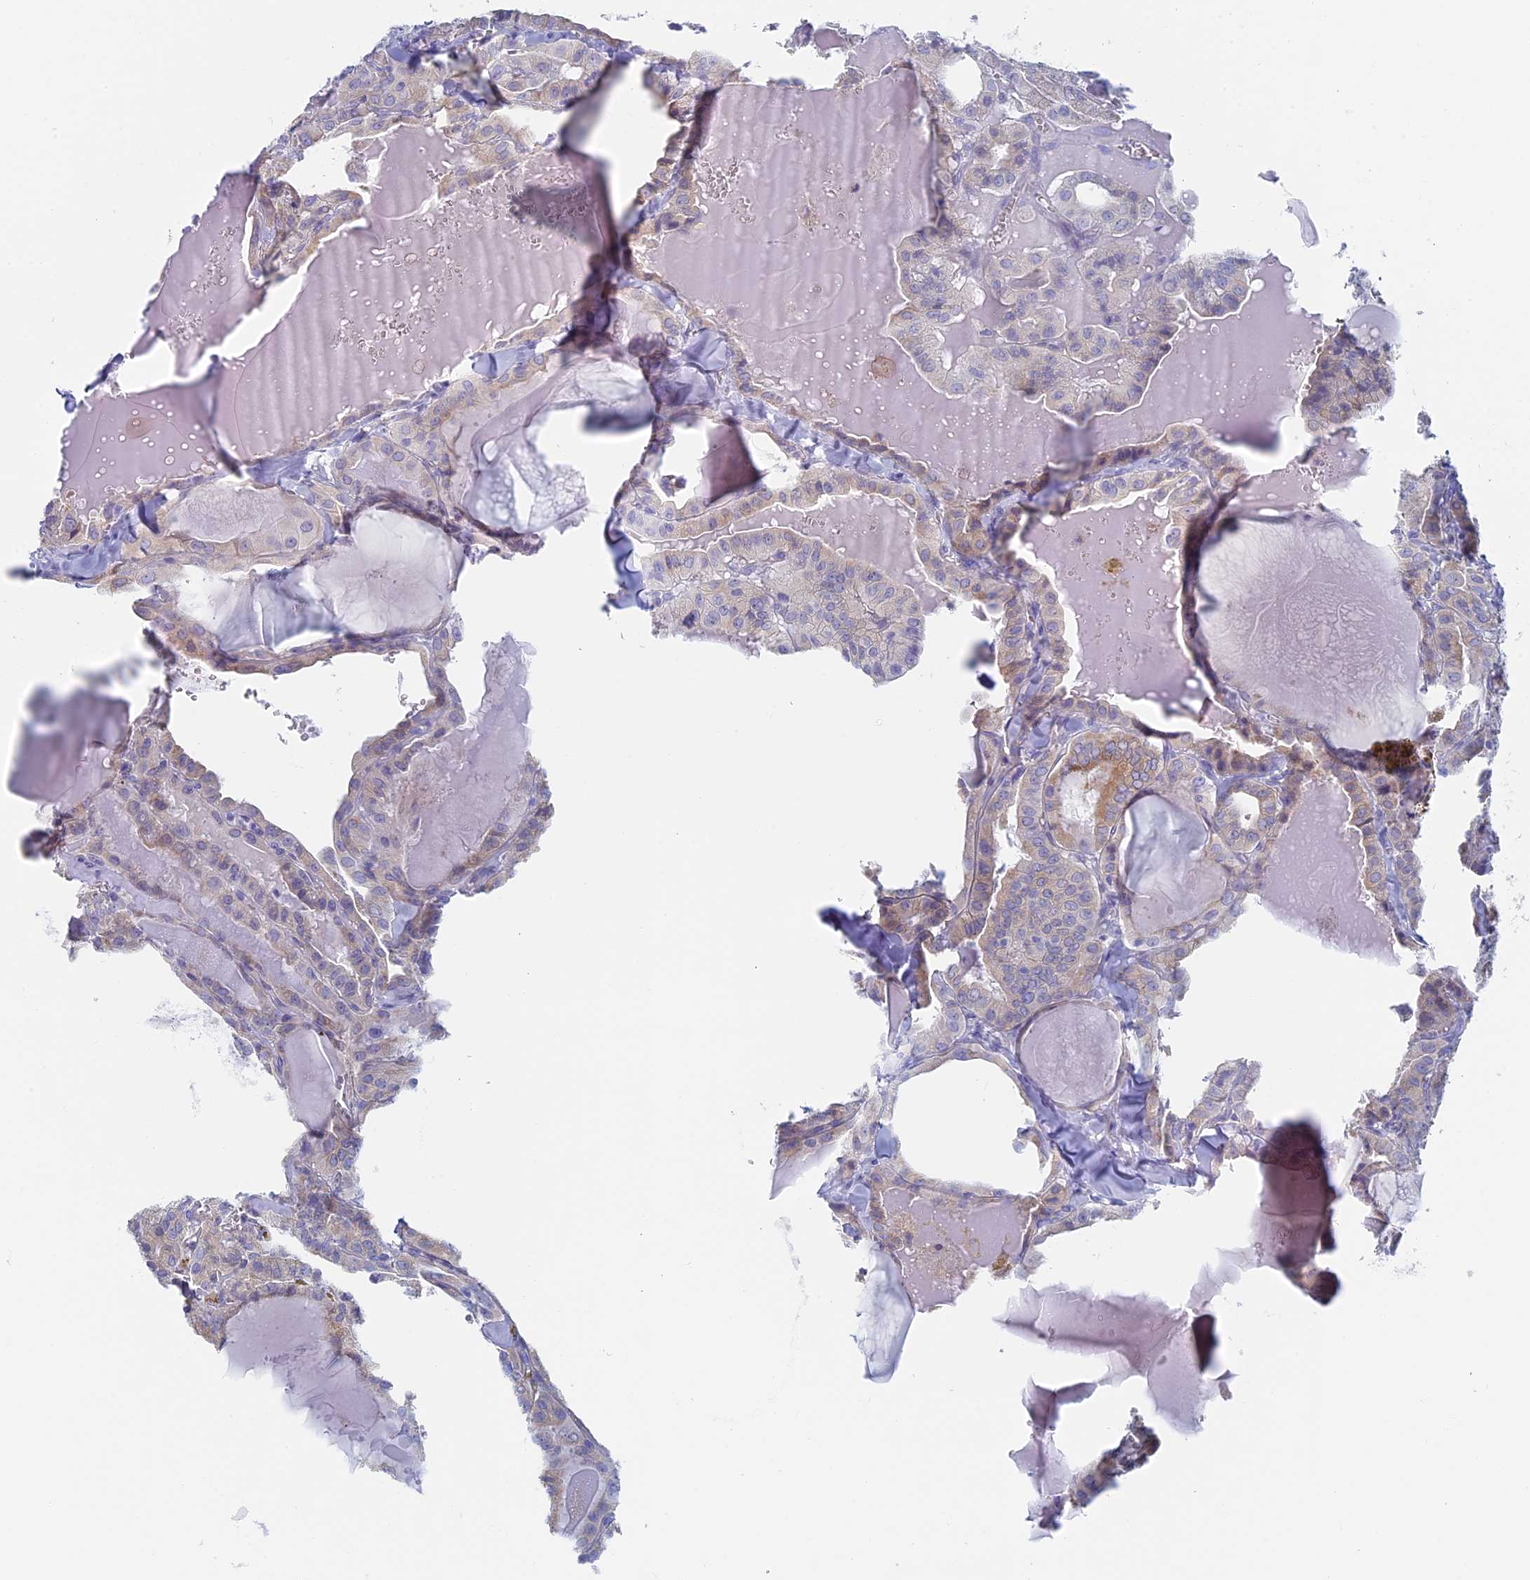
{"staining": {"intensity": "weak", "quantity": "<25%", "location": "cytoplasmic/membranous"}, "tissue": "thyroid cancer", "cell_type": "Tumor cells", "image_type": "cancer", "snomed": [{"axis": "morphology", "description": "Papillary adenocarcinoma, NOS"}, {"axis": "topography", "description": "Thyroid gland"}], "caption": "Immunohistochemistry (IHC) image of thyroid cancer stained for a protein (brown), which displays no expression in tumor cells.", "gene": "MAGEB6", "patient": {"sex": "male", "age": 52}}